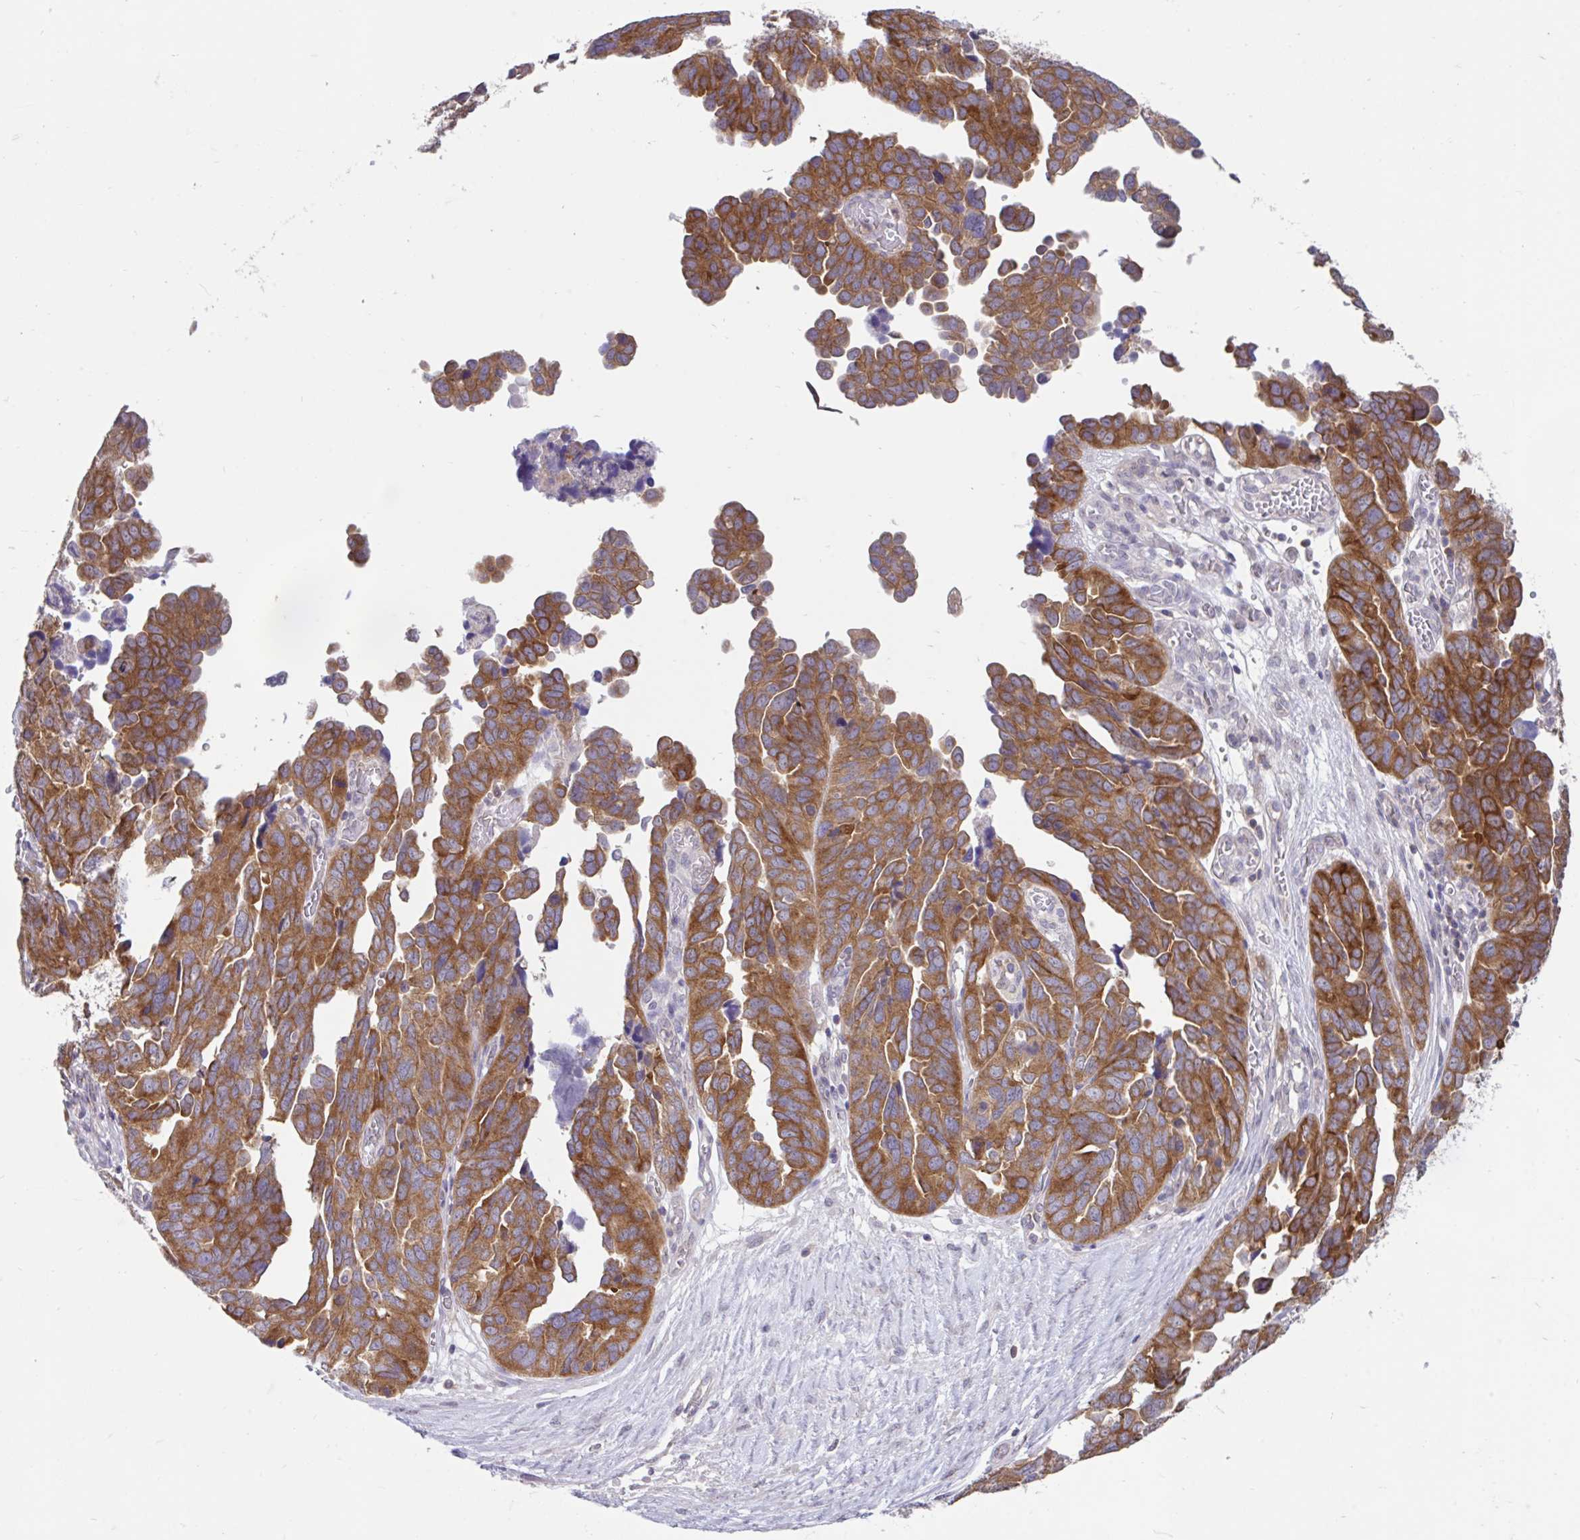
{"staining": {"intensity": "moderate", "quantity": ">75%", "location": "cytoplasmic/membranous"}, "tissue": "ovarian cancer", "cell_type": "Tumor cells", "image_type": "cancer", "snomed": [{"axis": "morphology", "description": "Cystadenocarcinoma, serous, NOS"}, {"axis": "topography", "description": "Ovary"}], "caption": "Human serous cystadenocarcinoma (ovarian) stained for a protein (brown) demonstrates moderate cytoplasmic/membranous positive staining in approximately >75% of tumor cells.", "gene": "RALBP1", "patient": {"sex": "female", "age": 64}}